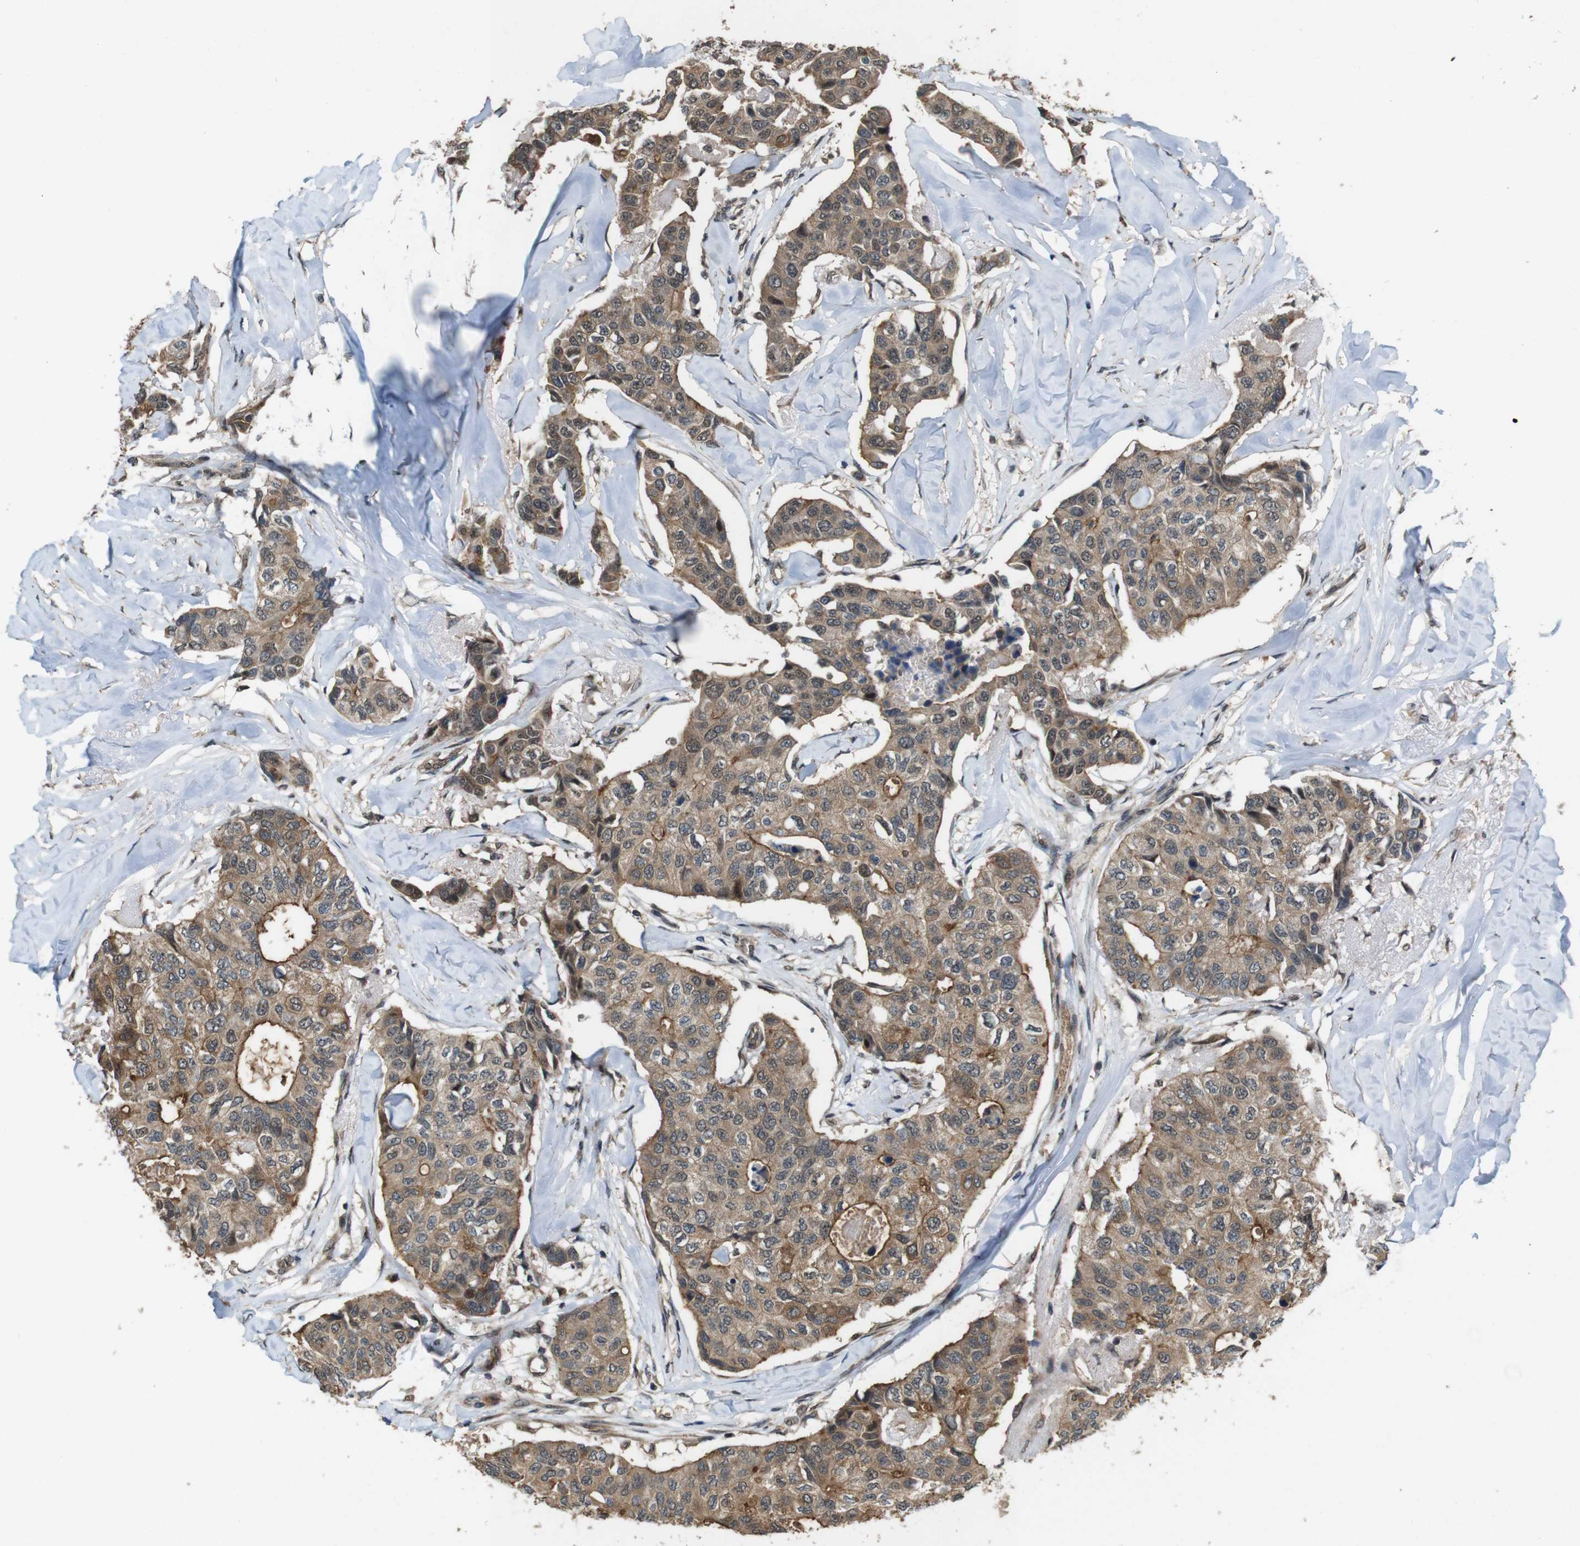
{"staining": {"intensity": "moderate", "quantity": ">75%", "location": "cytoplasmic/membranous"}, "tissue": "breast cancer", "cell_type": "Tumor cells", "image_type": "cancer", "snomed": [{"axis": "morphology", "description": "Duct carcinoma"}, {"axis": "topography", "description": "Breast"}], "caption": "This histopathology image exhibits breast cancer (invasive ductal carcinoma) stained with immunohistochemistry (IHC) to label a protein in brown. The cytoplasmic/membranous of tumor cells show moderate positivity for the protein. Nuclei are counter-stained blue.", "gene": "CDC34", "patient": {"sex": "female", "age": 80}}